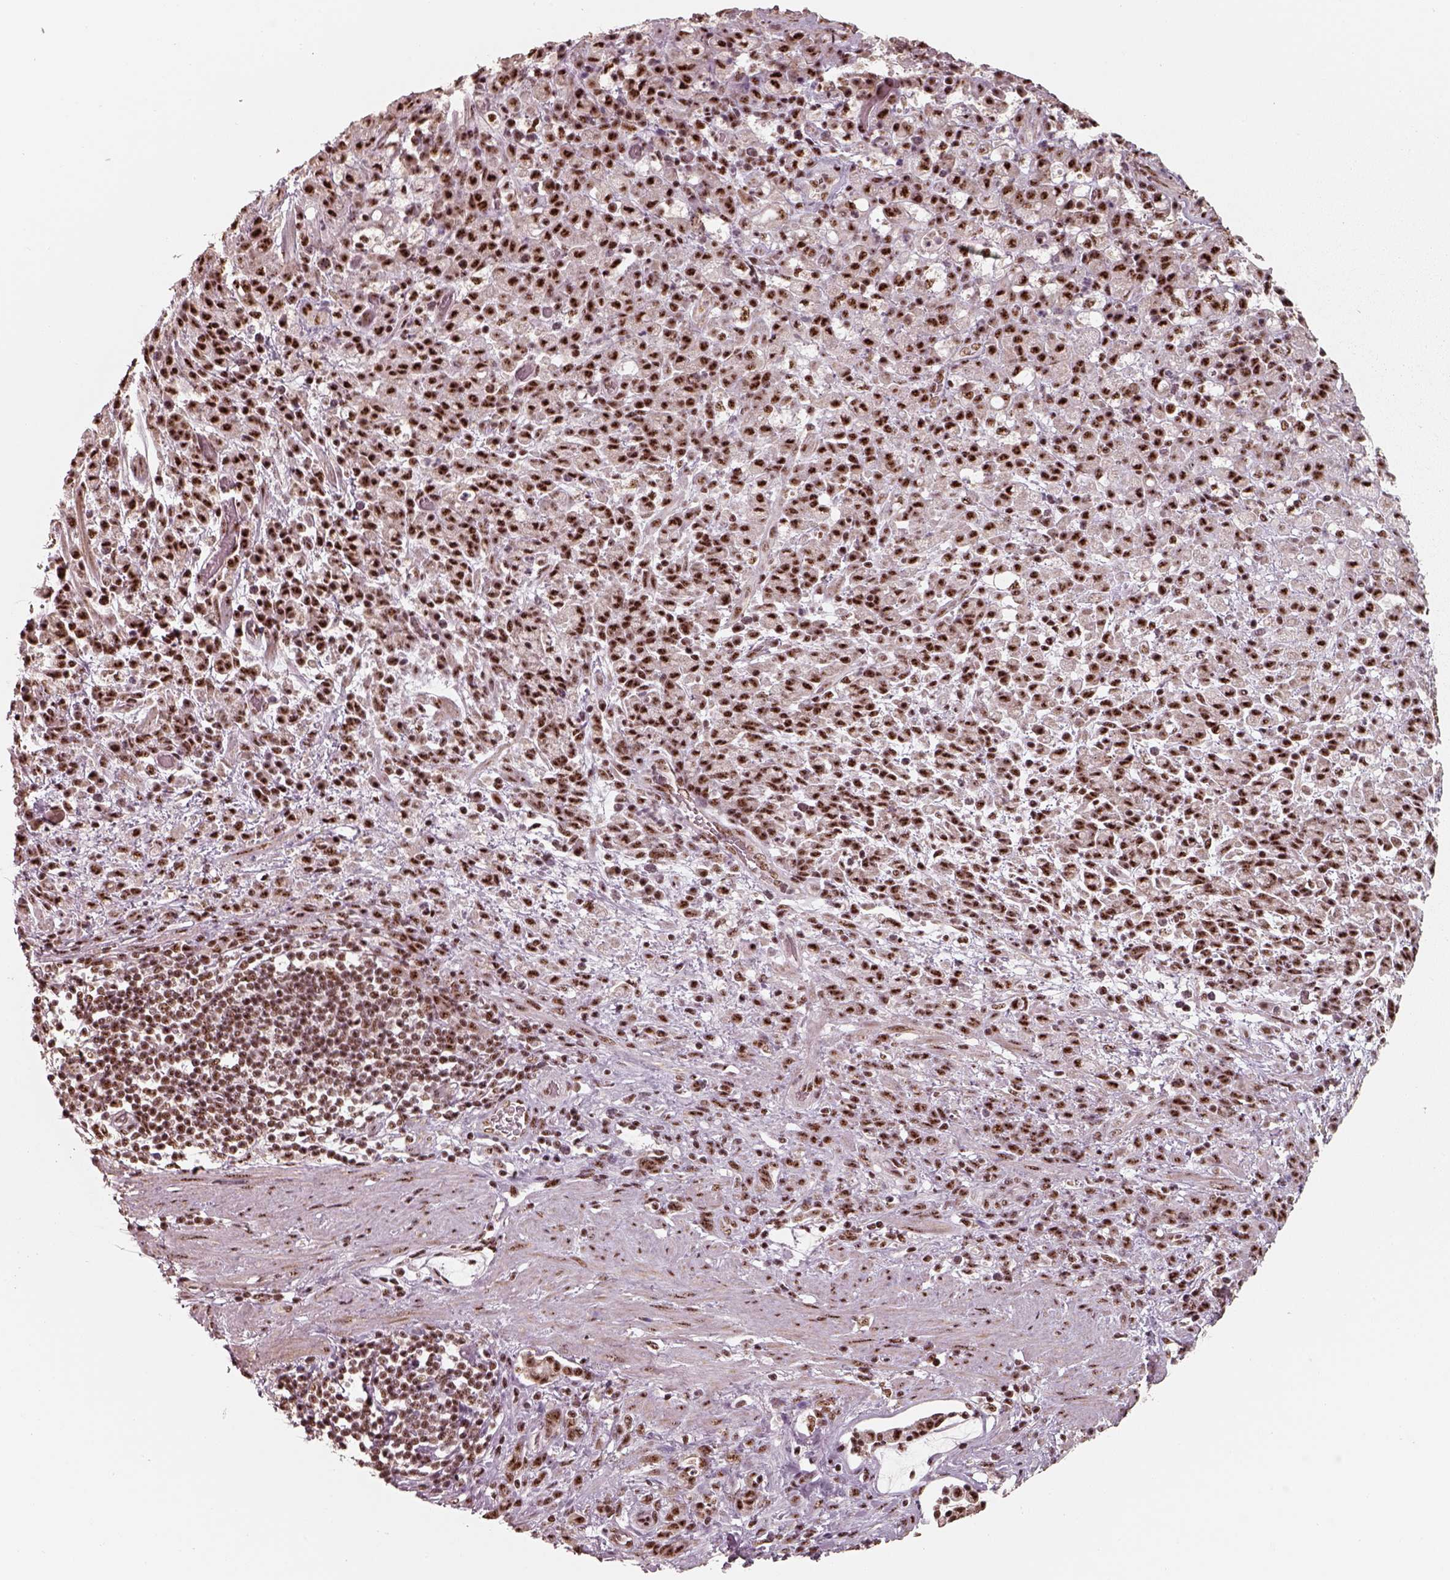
{"staining": {"intensity": "strong", "quantity": ">75%", "location": "nuclear"}, "tissue": "stomach cancer", "cell_type": "Tumor cells", "image_type": "cancer", "snomed": [{"axis": "morphology", "description": "Adenocarcinoma, NOS"}, {"axis": "topography", "description": "Stomach"}], "caption": "Immunohistochemical staining of stomach cancer shows high levels of strong nuclear staining in about >75% of tumor cells. (DAB = brown stain, brightfield microscopy at high magnification).", "gene": "ATXN7L3", "patient": {"sex": "female", "age": 60}}